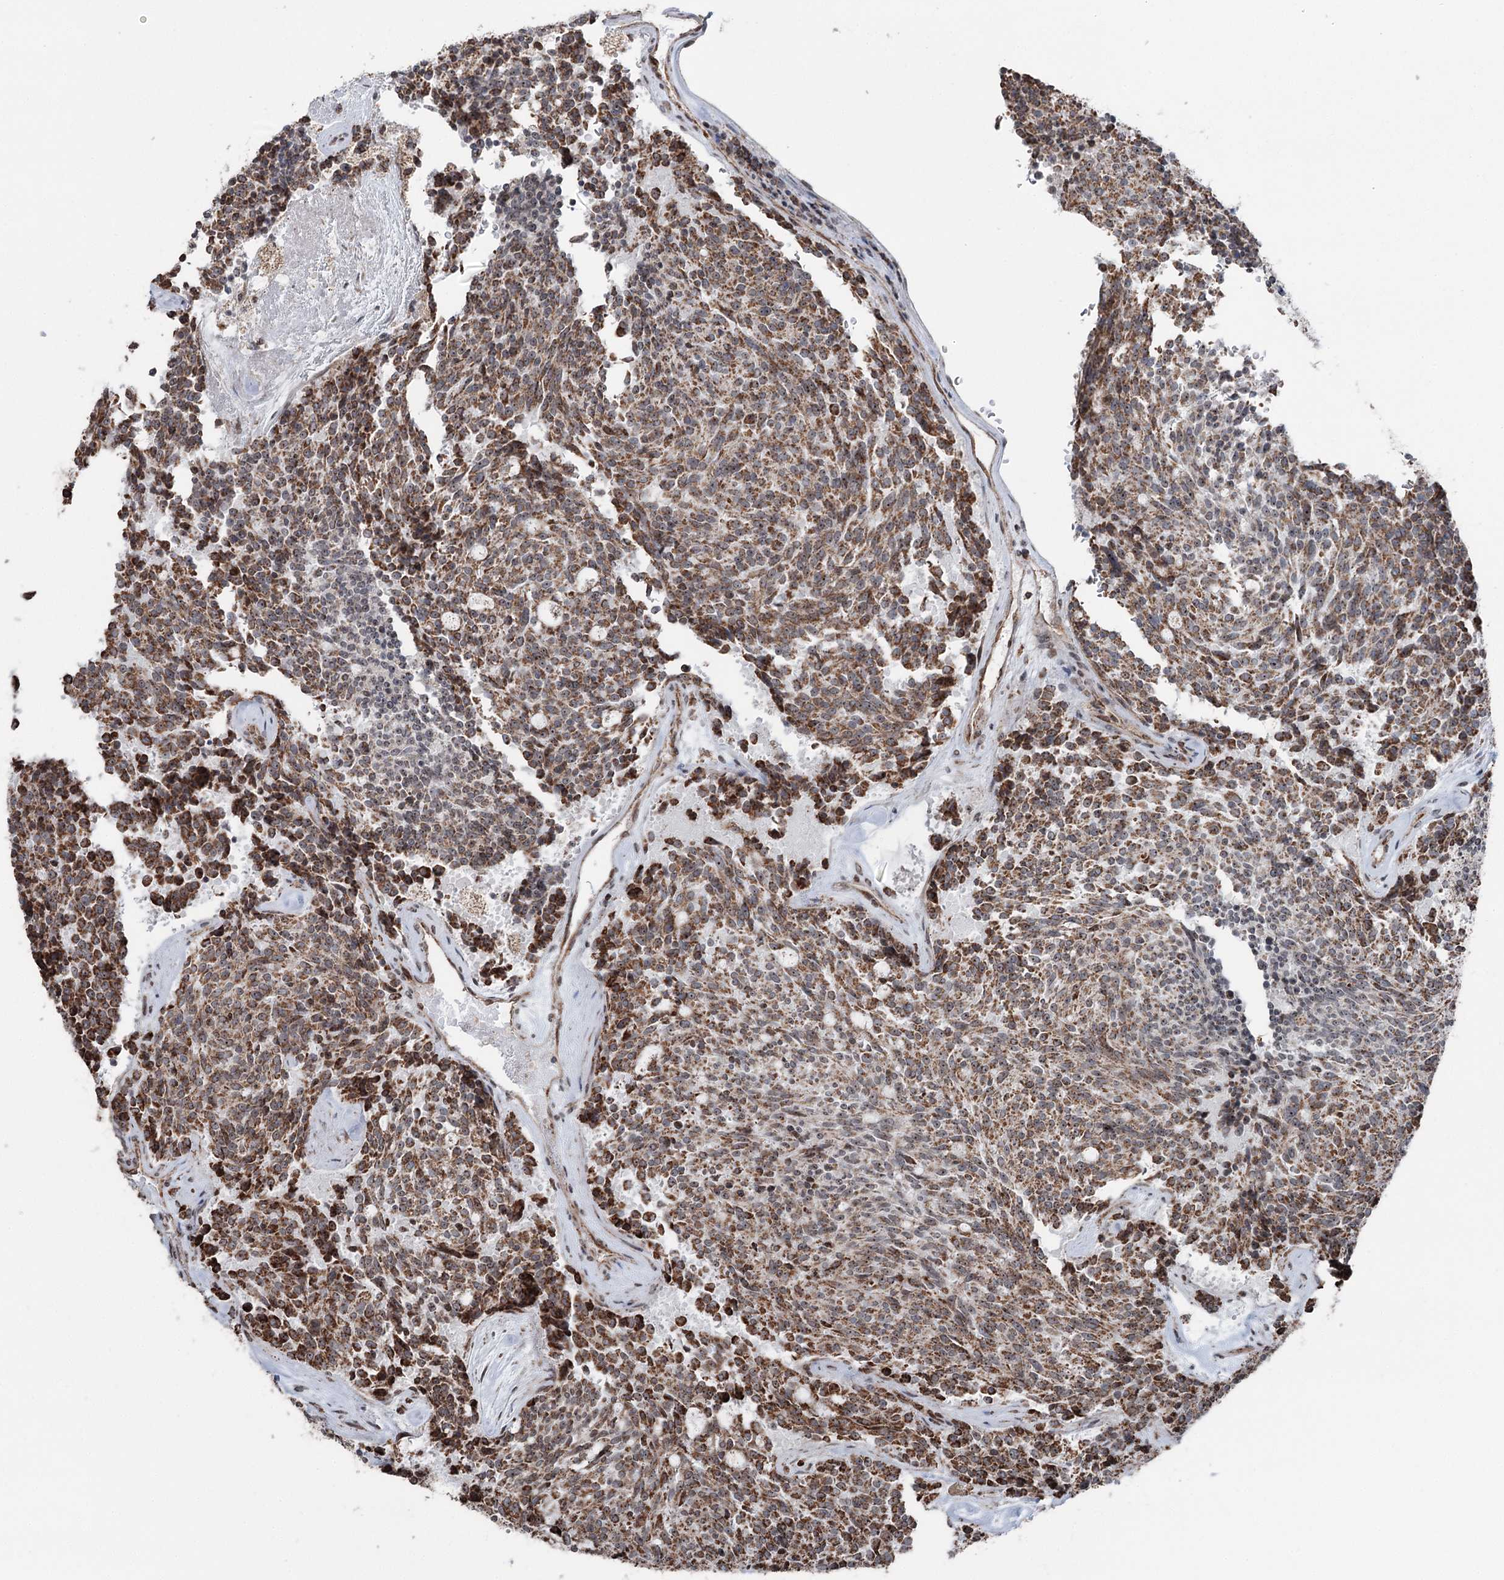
{"staining": {"intensity": "moderate", "quantity": ">75%", "location": "cytoplasmic/membranous"}, "tissue": "carcinoid", "cell_type": "Tumor cells", "image_type": "cancer", "snomed": [{"axis": "morphology", "description": "Carcinoid, malignant, NOS"}, {"axis": "topography", "description": "Pancreas"}], "caption": "Carcinoid stained with a protein marker exhibits moderate staining in tumor cells.", "gene": "STEEP1", "patient": {"sex": "female", "age": 54}}